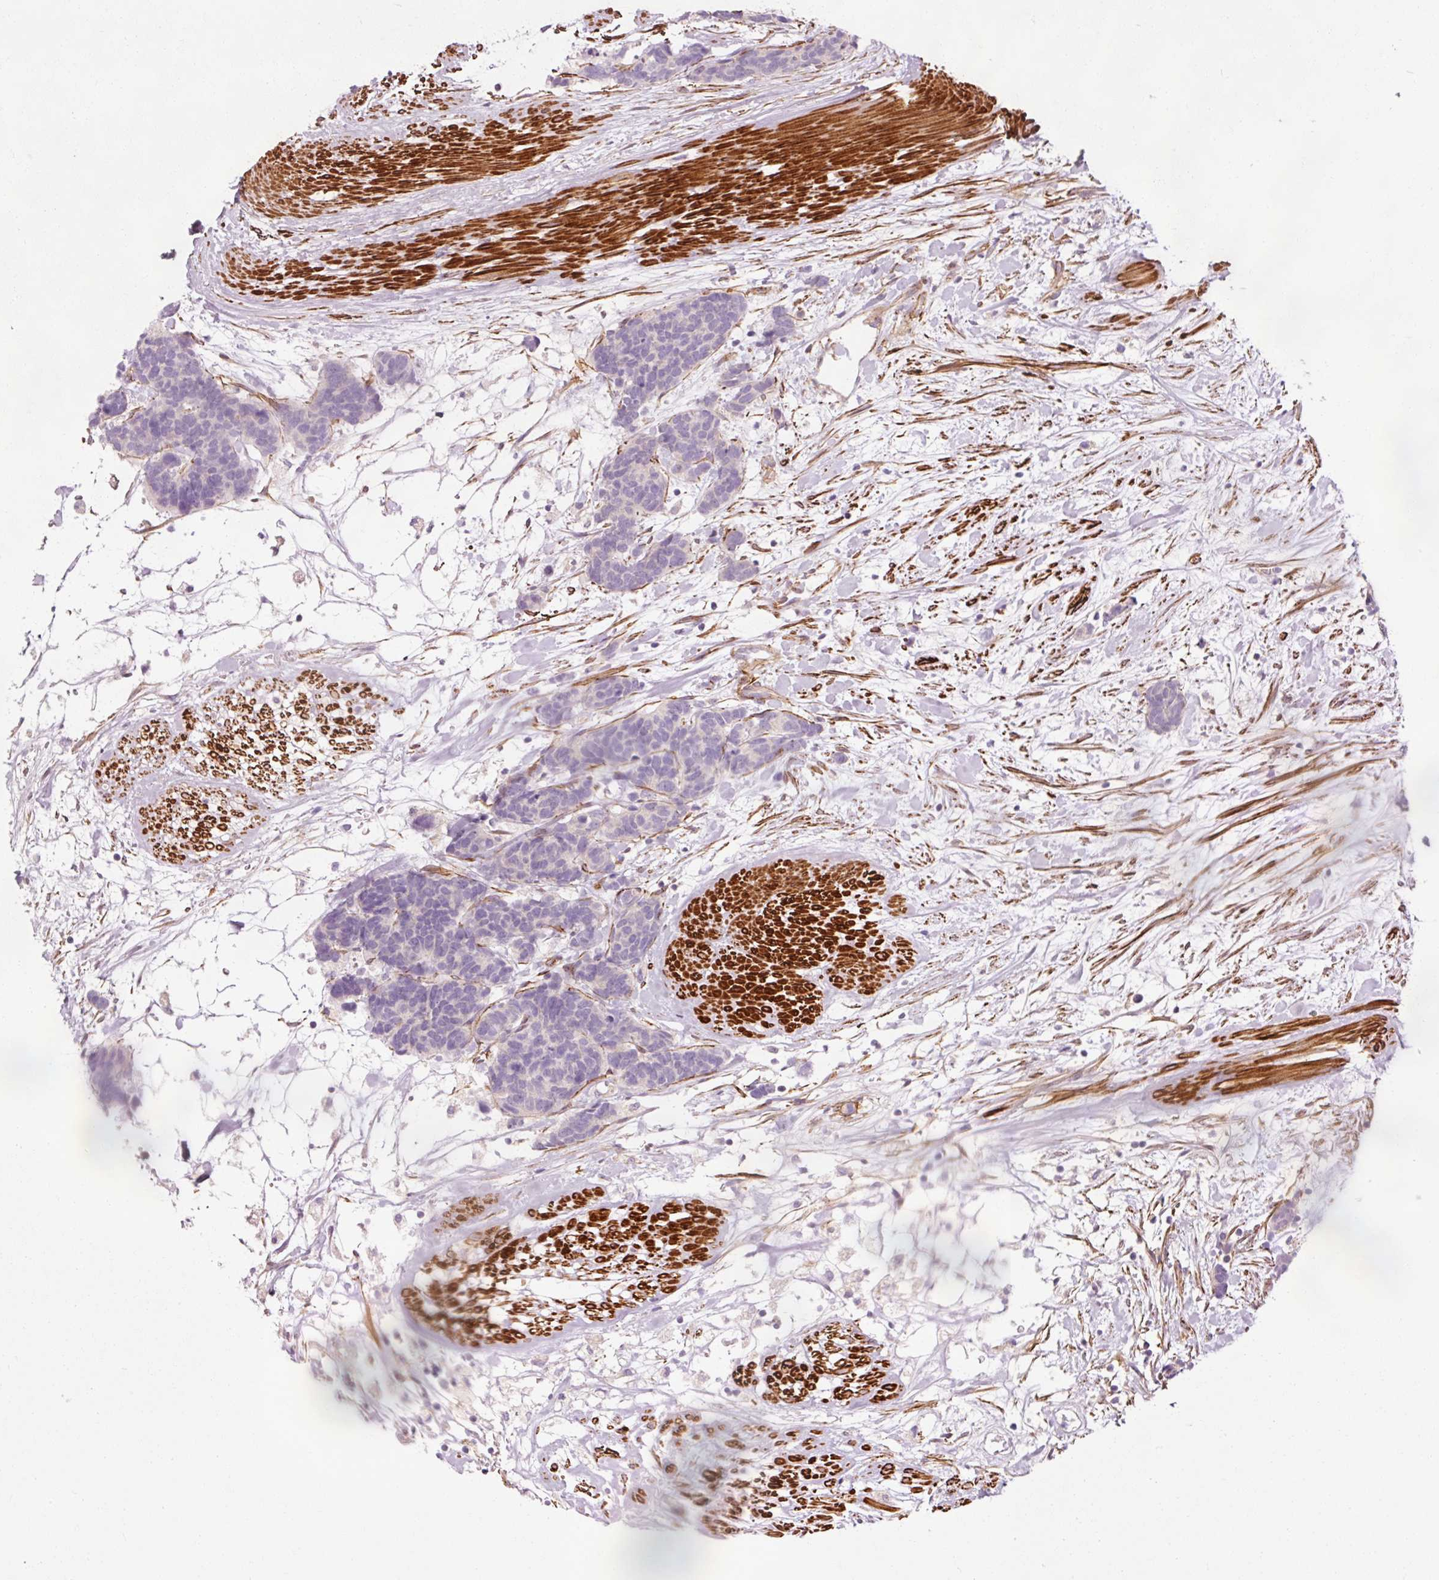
{"staining": {"intensity": "negative", "quantity": "none", "location": "none"}, "tissue": "carcinoid", "cell_type": "Tumor cells", "image_type": "cancer", "snomed": [{"axis": "morphology", "description": "Carcinoma, NOS"}, {"axis": "morphology", "description": "Carcinoid, malignant, NOS"}, {"axis": "topography", "description": "Urinary bladder"}], "caption": "IHC photomicrograph of neoplastic tissue: carcinoid (malignant) stained with DAB (3,3'-diaminobenzidine) demonstrates no significant protein staining in tumor cells.", "gene": "ANKRD20A1", "patient": {"sex": "male", "age": 57}}